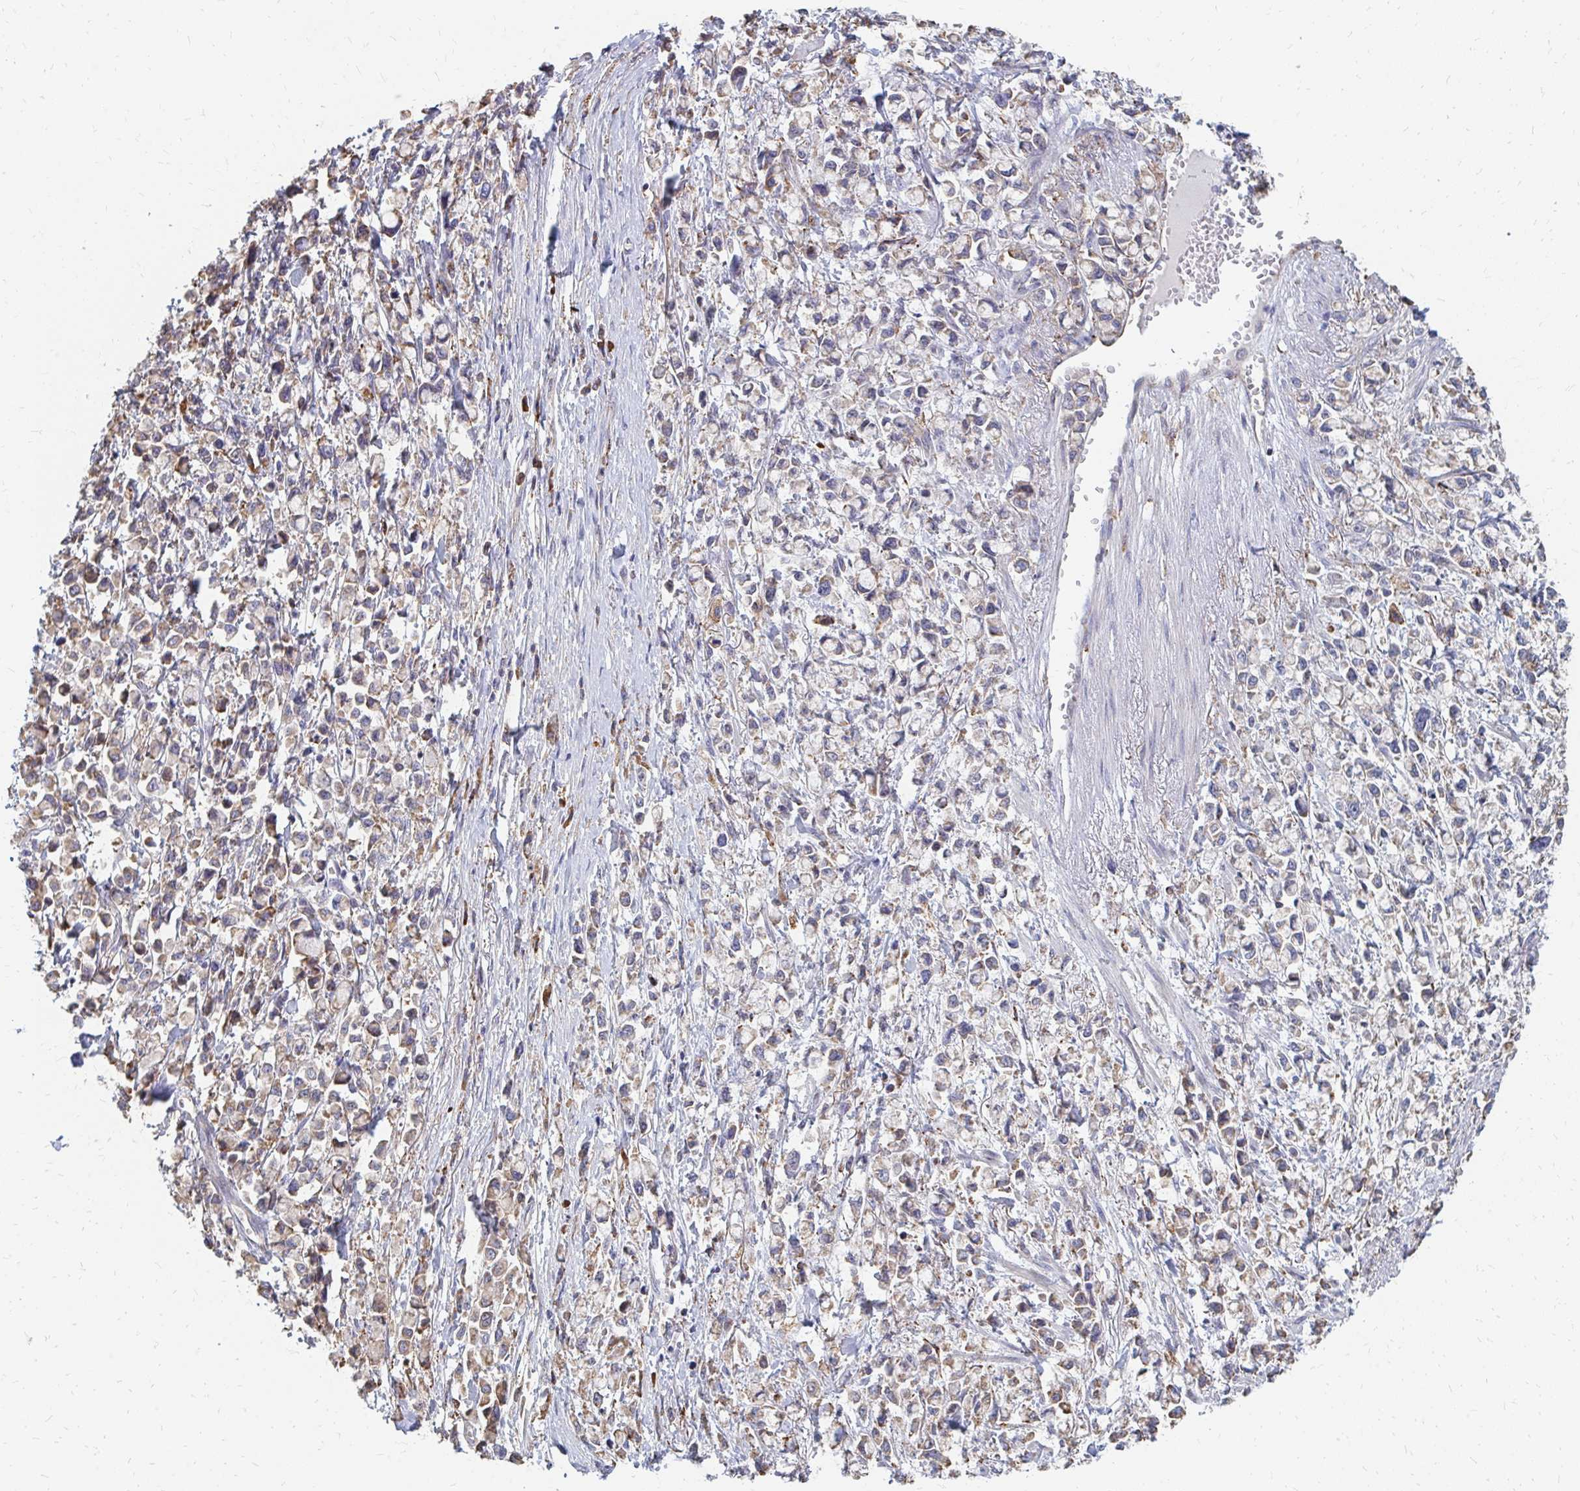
{"staining": {"intensity": "weak", "quantity": "<25%", "location": "cytoplasmic/membranous"}, "tissue": "stomach cancer", "cell_type": "Tumor cells", "image_type": "cancer", "snomed": [{"axis": "morphology", "description": "Adenocarcinoma, NOS"}, {"axis": "topography", "description": "Stomach"}], "caption": "Tumor cells show no significant staining in stomach adenocarcinoma.", "gene": "PPP1R13L", "patient": {"sex": "female", "age": 81}}